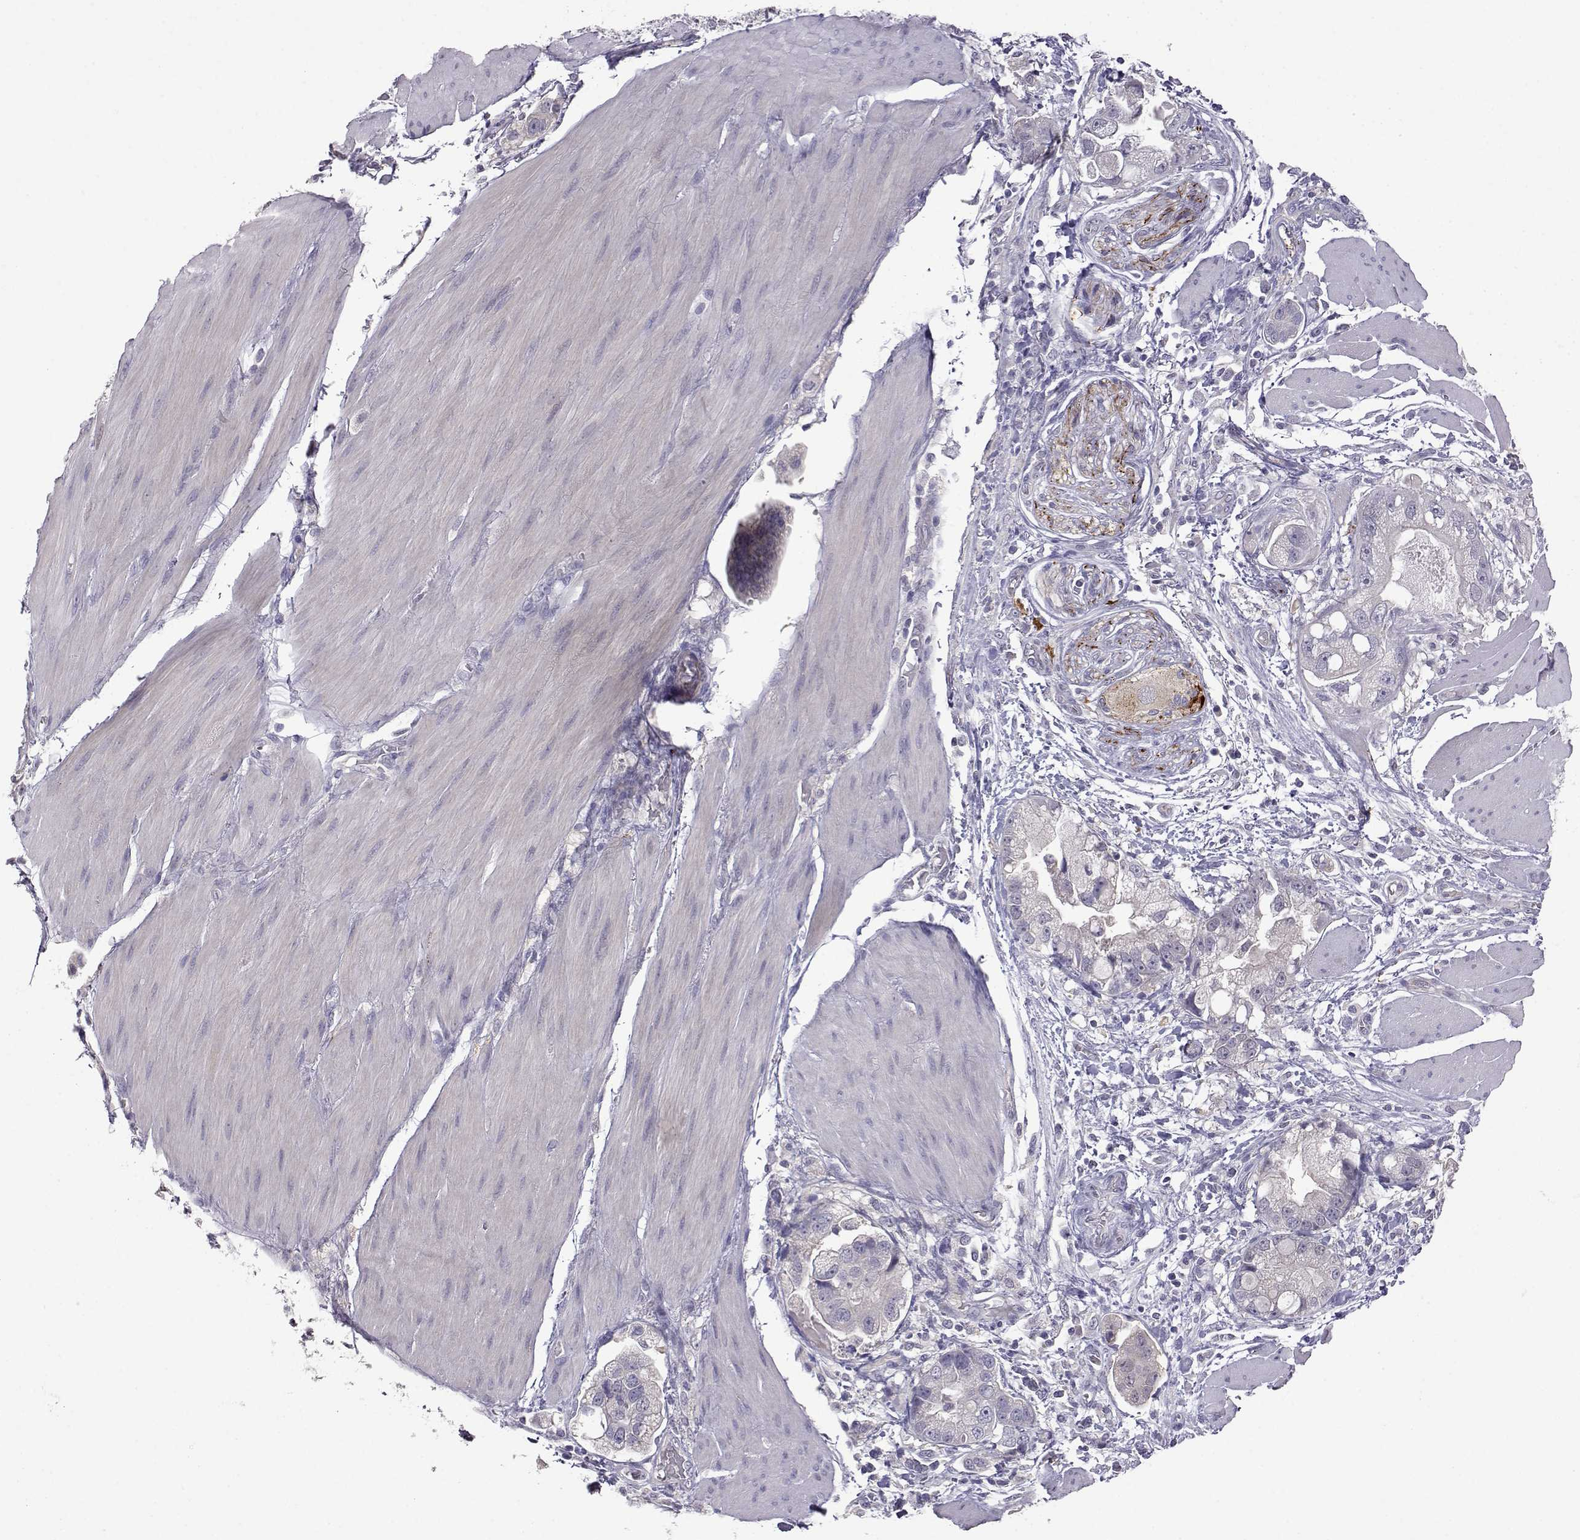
{"staining": {"intensity": "negative", "quantity": "none", "location": "none"}, "tissue": "stomach cancer", "cell_type": "Tumor cells", "image_type": "cancer", "snomed": [{"axis": "morphology", "description": "Adenocarcinoma, NOS"}, {"axis": "topography", "description": "Stomach"}], "caption": "This is a histopathology image of IHC staining of stomach adenocarcinoma, which shows no expression in tumor cells.", "gene": "VGF", "patient": {"sex": "male", "age": 59}}